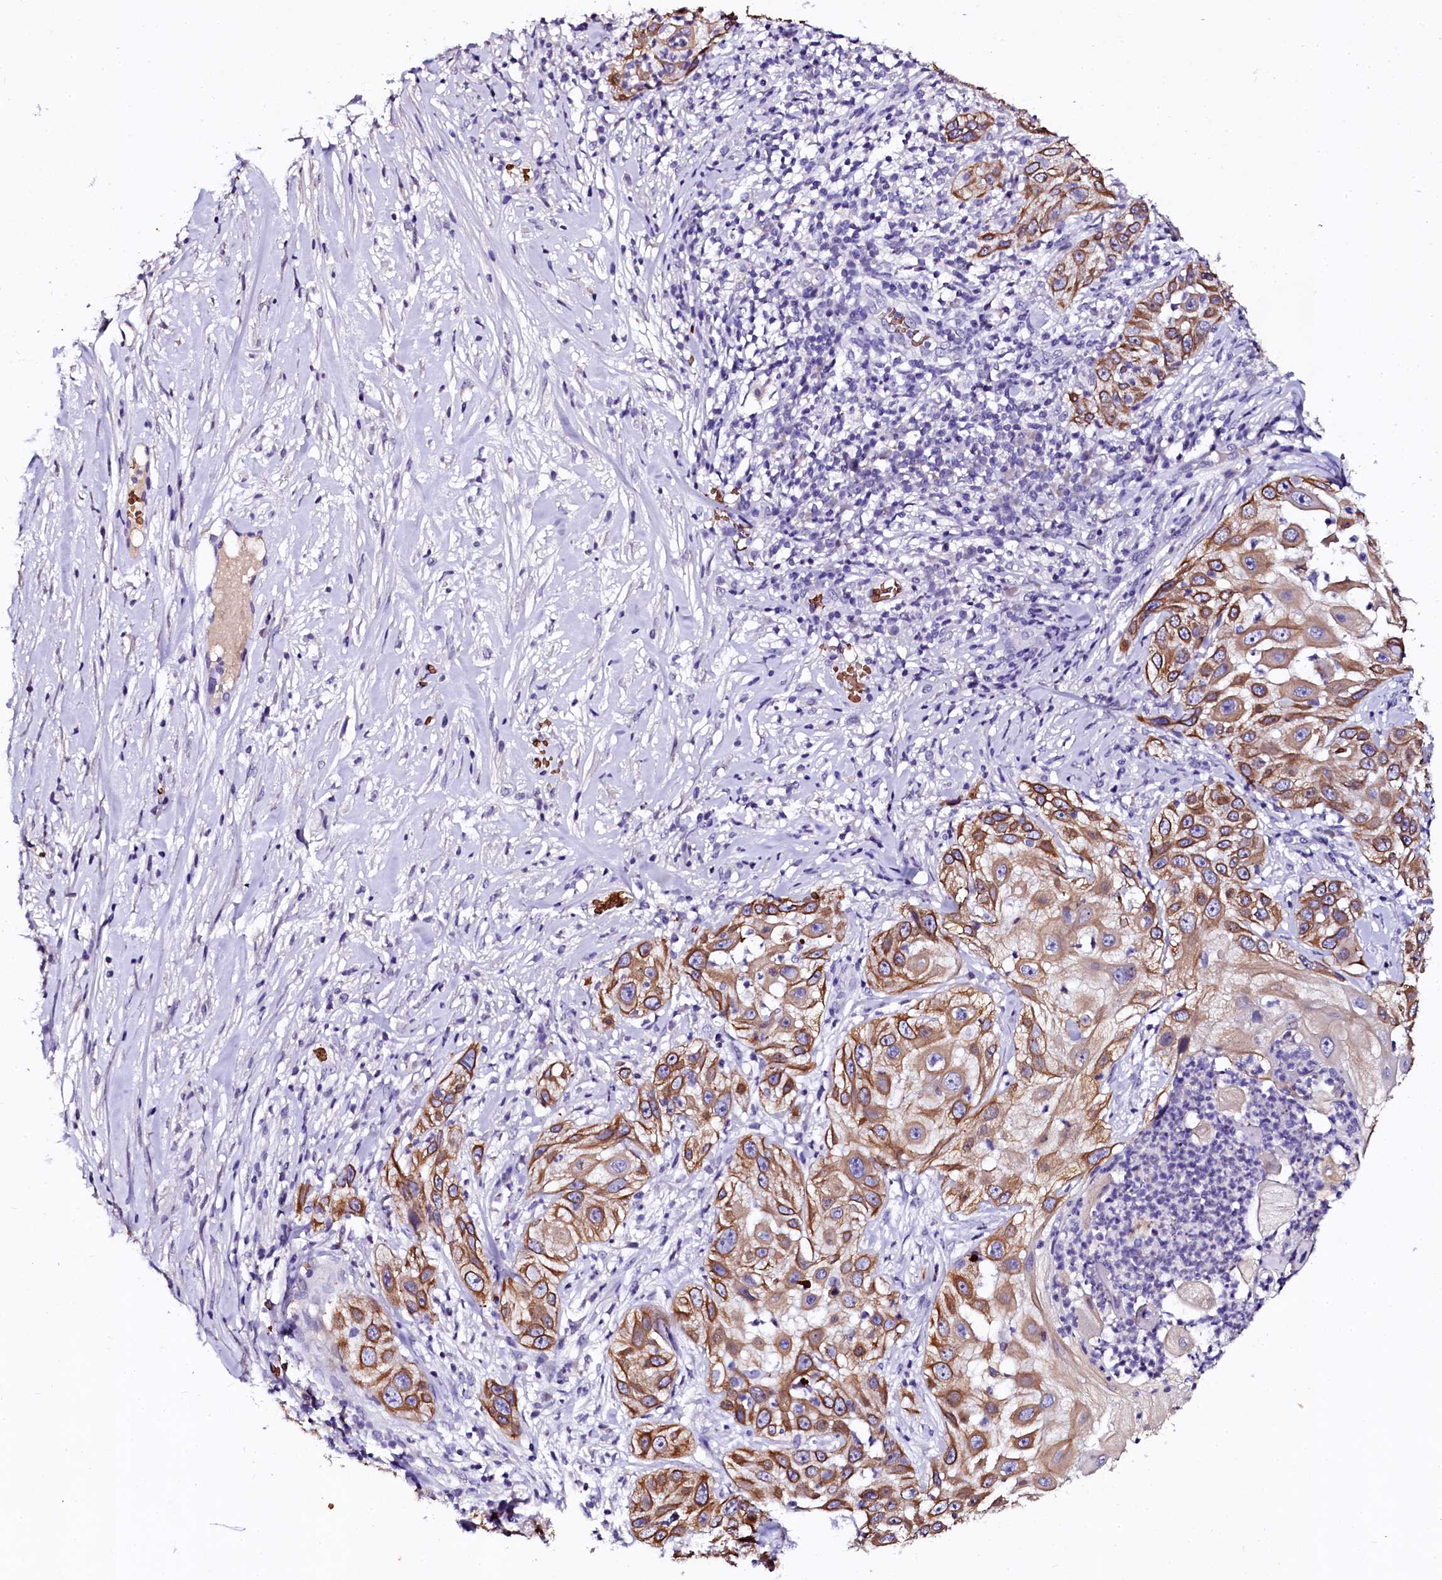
{"staining": {"intensity": "moderate", "quantity": ">75%", "location": "cytoplasmic/membranous"}, "tissue": "skin cancer", "cell_type": "Tumor cells", "image_type": "cancer", "snomed": [{"axis": "morphology", "description": "Squamous cell carcinoma, NOS"}, {"axis": "topography", "description": "Skin"}], "caption": "Immunohistochemistry image of neoplastic tissue: skin cancer (squamous cell carcinoma) stained using immunohistochemistry (IHC) exhibits medium levels of moderate protein expression localized specifically in the cytoplasmic/membranous of tumor cells, appearing as a cytoplasmic/membranous brown color.", "gene": "CTDSPL2", "patient": {"sex": "female", "age": 44}}